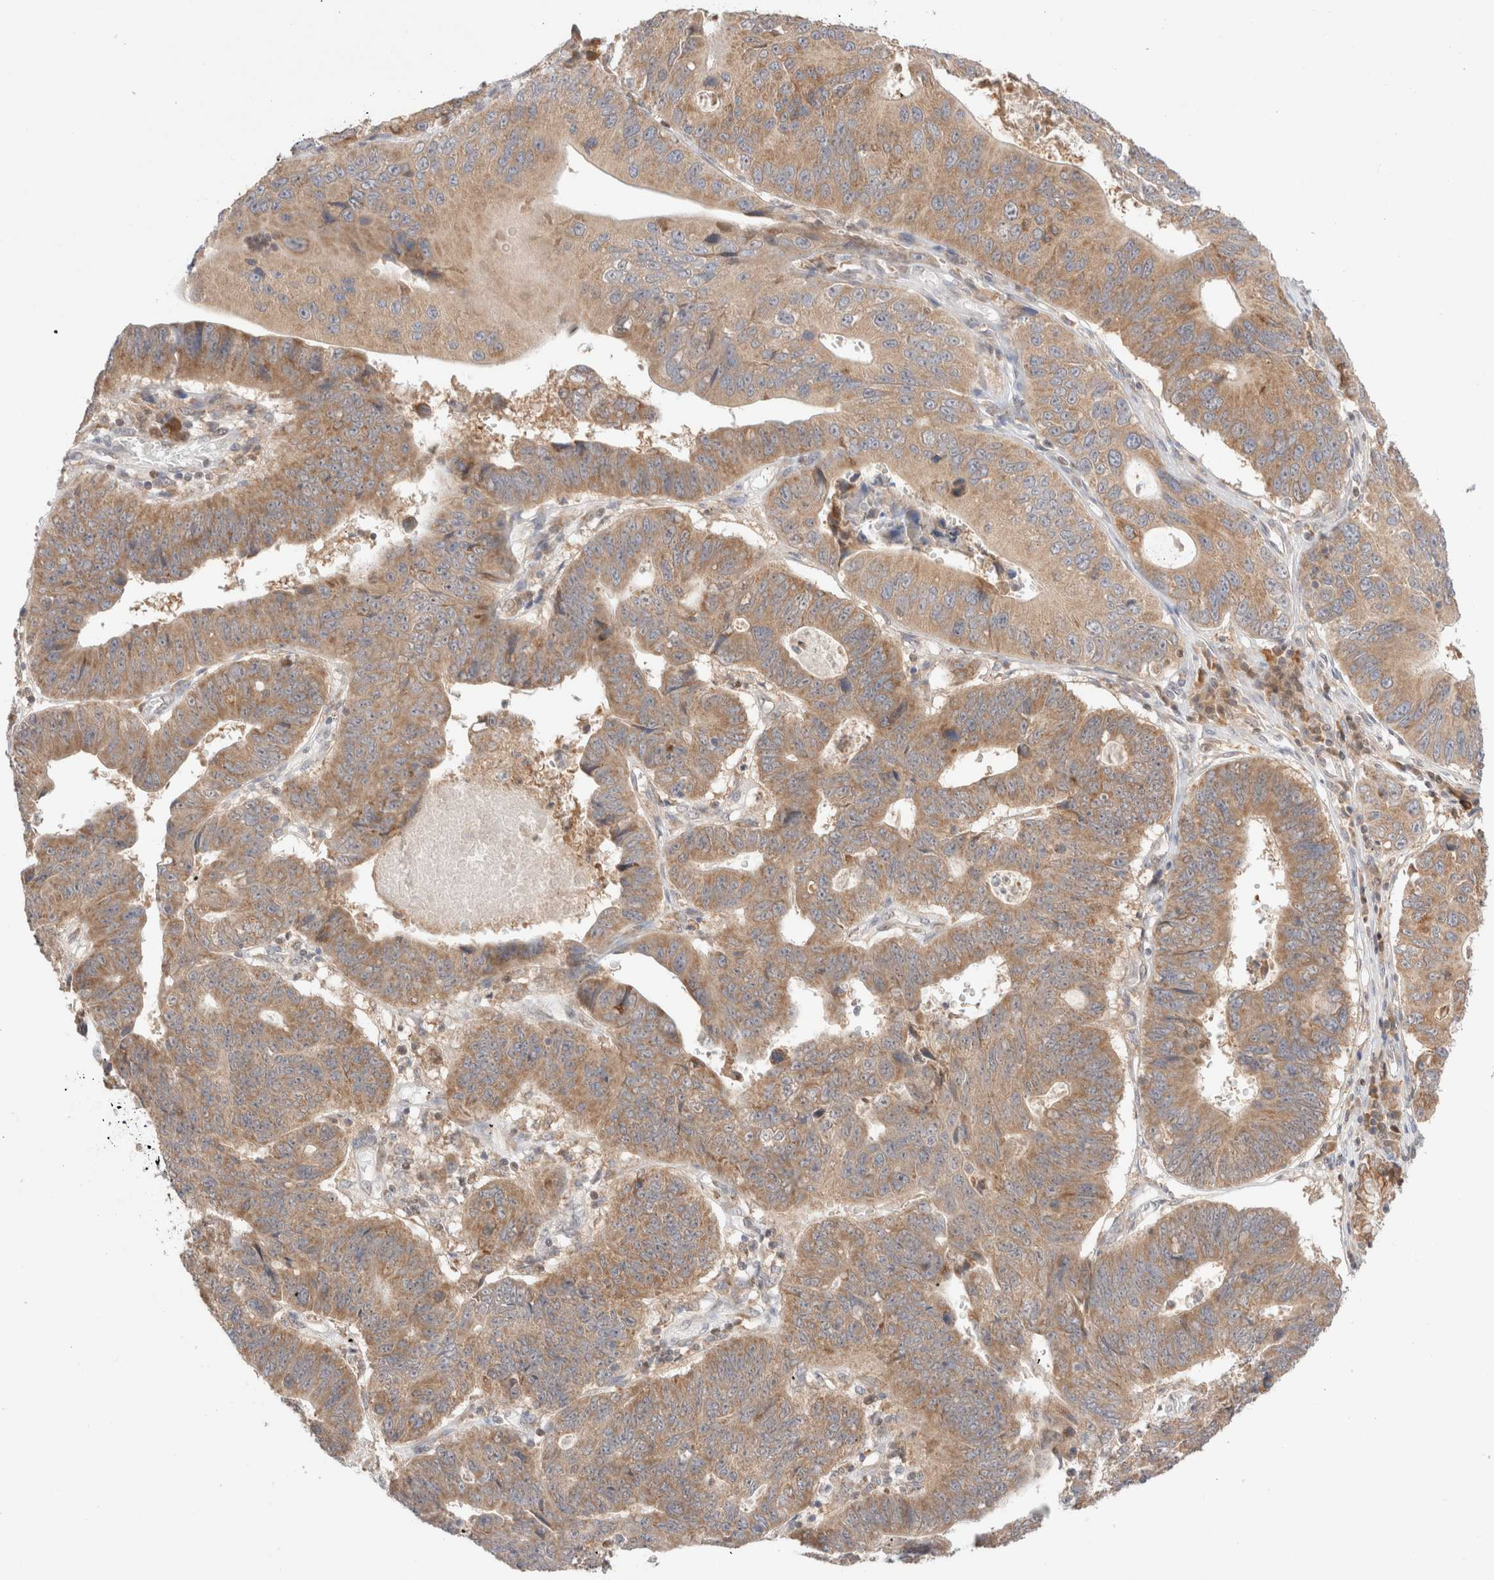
{"staining": {"intensity": "weak", "quantity": ">75%", "location": "cytoplasmic/membranous"}, "tissue": "stomach cancer", "cell_type": "Tumor cells", "image_type": "cancer", "snomed": [{"axis": "morphology", "description": "Adenocarcinoma, NOS"}, {"axis": "topography", "description": "Stomach"}], "caption": "Immunohistochemistry (DAB (3,3'-diaminobenzidine)) staining of stomach adenocarcinoma displays weak cytoplasmic/membranous protein positivity in approximately >75% of tumor cells.", "gene": "XKR4", "patient": {"sex": "male", "age": 59}}